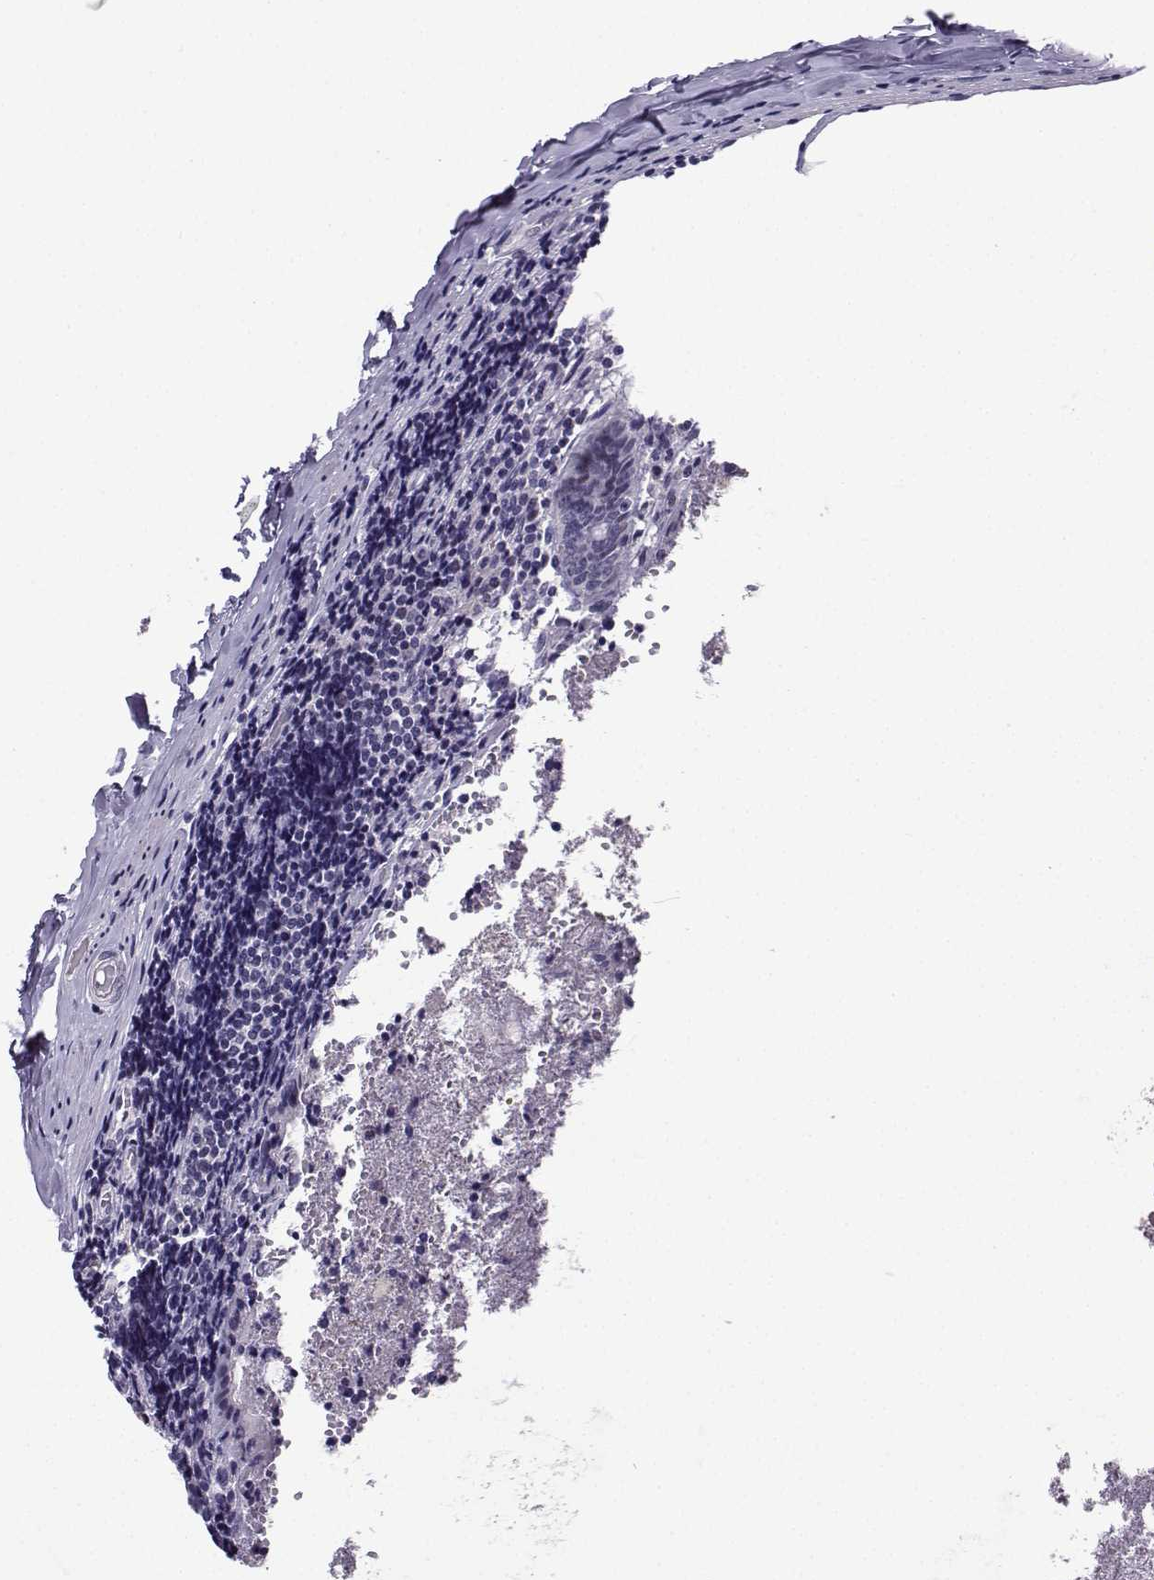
{"staining": {"intensity": "moderate", "quantity": "<25%", "location": "nuclear"}, "tissue": "appendix", "cell_type": "Glandular cells", "image_type": "normal", "snomed": [{"axis": "morphology", "description": "Normal tissue, NOS"}, {"axis": "topography", "description": "Appendix"}], "caption": "Protein staining shows moderate nuclear staining in about <25% of glandular cells in unremarkable appendix. (IHC, brightfield microscopy, high magnification).", "gene": "FGF3", "patient": {"sex": "female", "age": 23}}